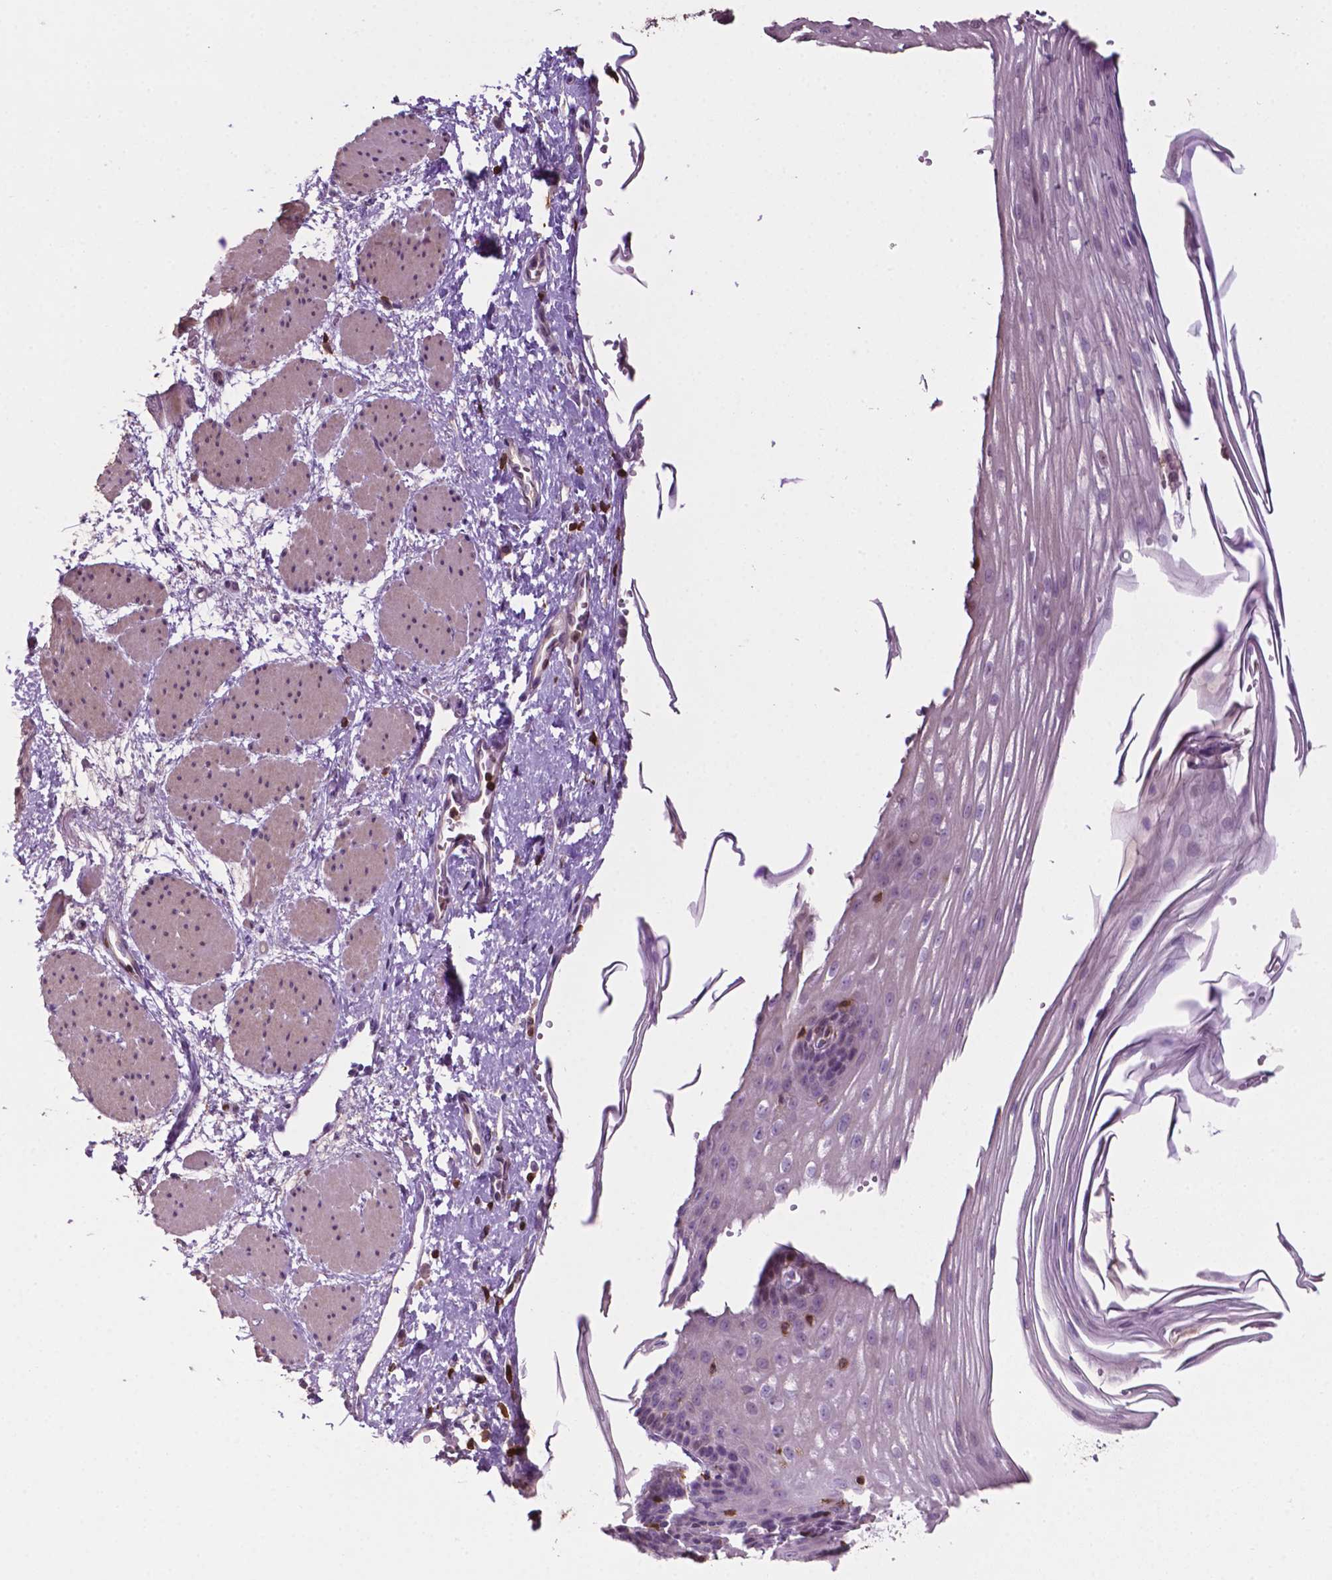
{"staining": {"intensity": "negative", "quantity": "none", "location": "none"}, "tissue": "esophagus", "cell_type": "Squamous epithelial cells", "image_type": "normal", "snomed": [{"axis": "morphology", "description": "Normal tissue, NOS"}, {"axis": "topography", "description": "Esophagus"}], "caption": "IHC image of normal human esophagus stained for a protein (brown), which shows no staining in squamous epithelial cells.", "gene": "TBC1D10C", "patient": {"sex": "male", "age": 62}}